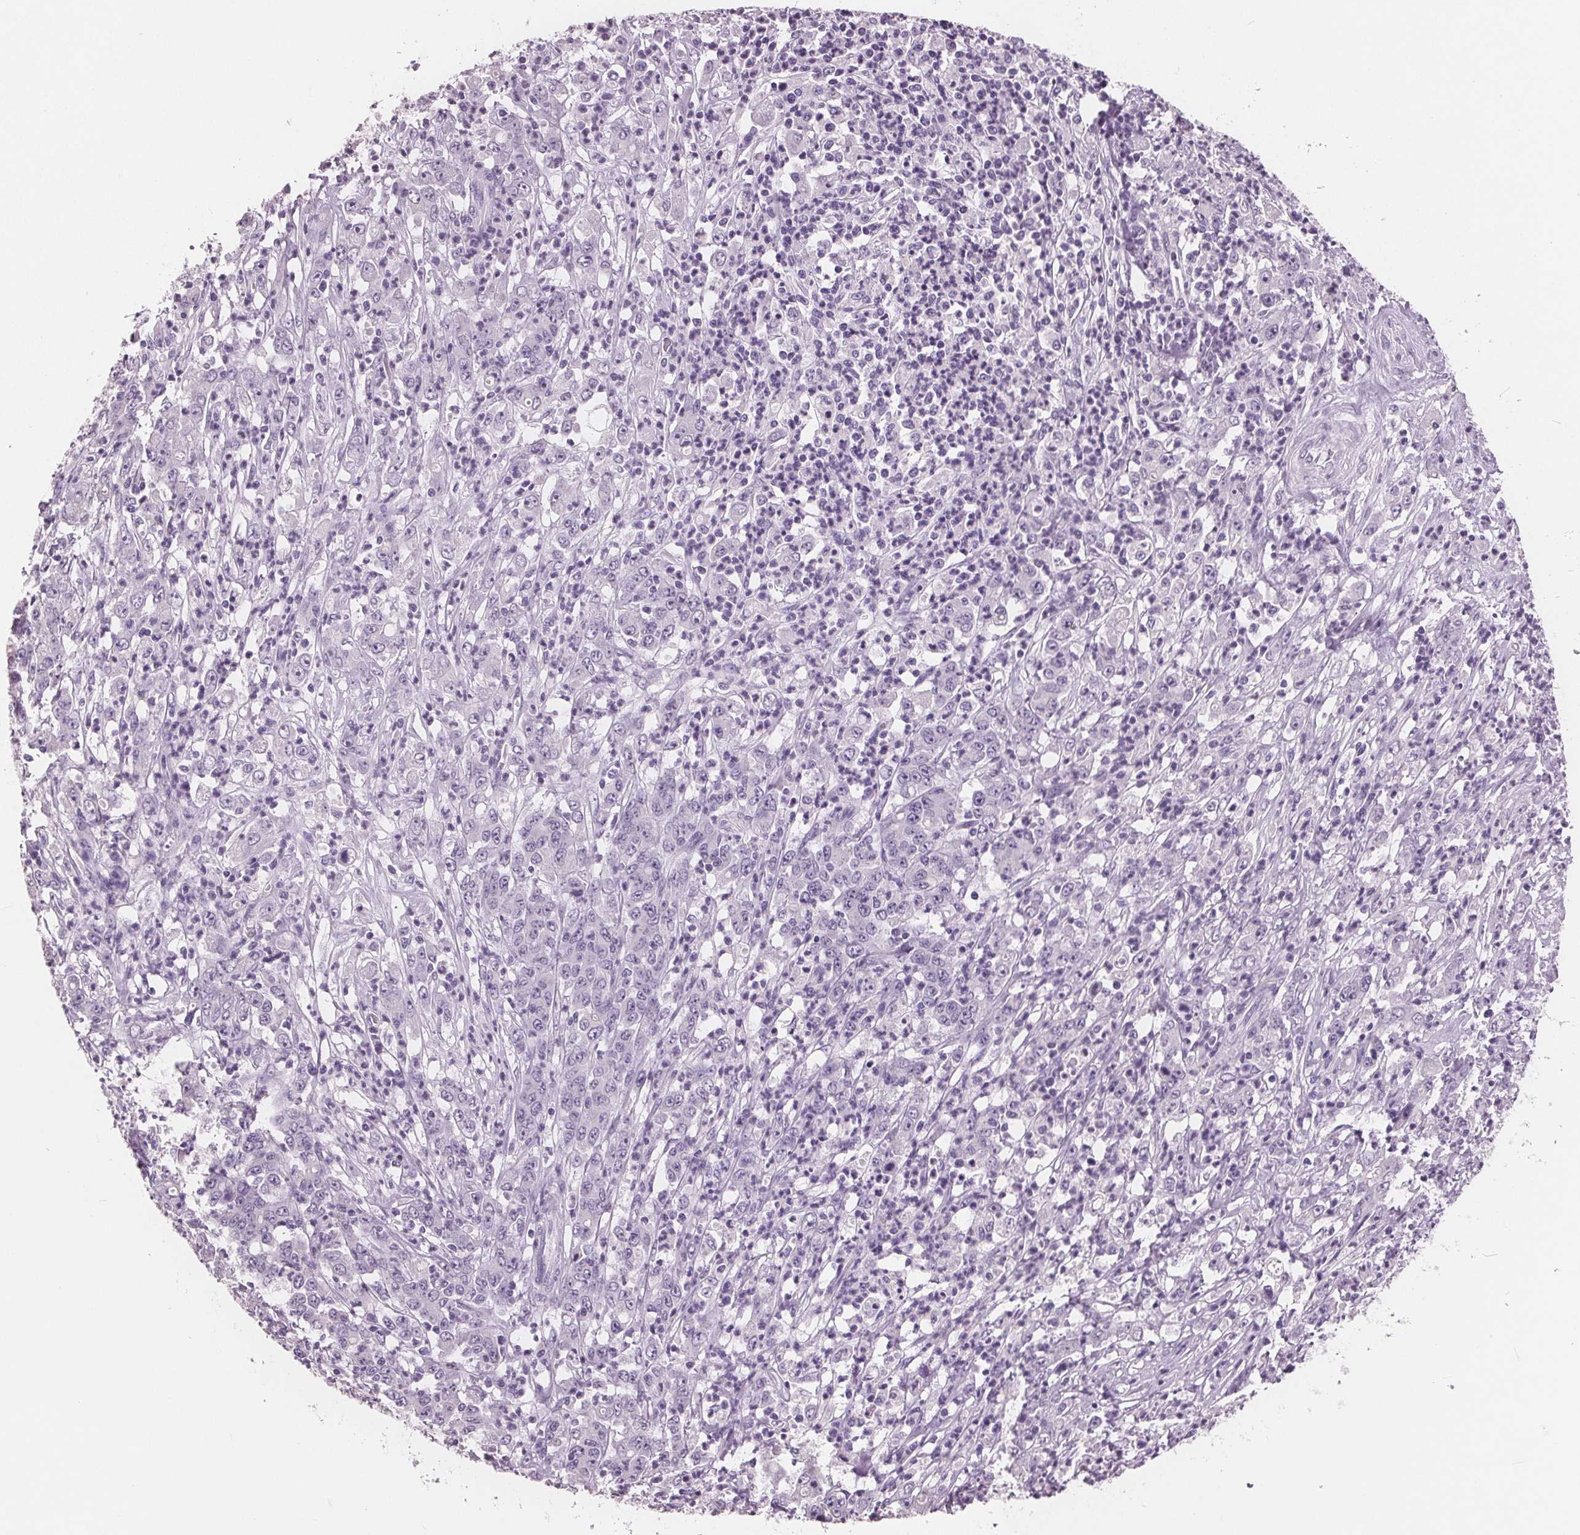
{"staining": {"intensity": "negative", "quantity": "none", "location": "none"}, "tissue": "stomach cancer", "cell_type": "Tumor cells", "image_type": "cancer", "snomed": [{"axis": "morphology", "description": "Adenocarcinoma, NOS"}, {"axis": "topography", "description": "Stomach, lower"}], "caption": "Immunohistochemistry (IHC) micrograph of stomach cancer stained for a protein (brown), which shows no expression in tumor cells.", "gene": "AMBP", "patient": {"sex": "female", "age": 71}}